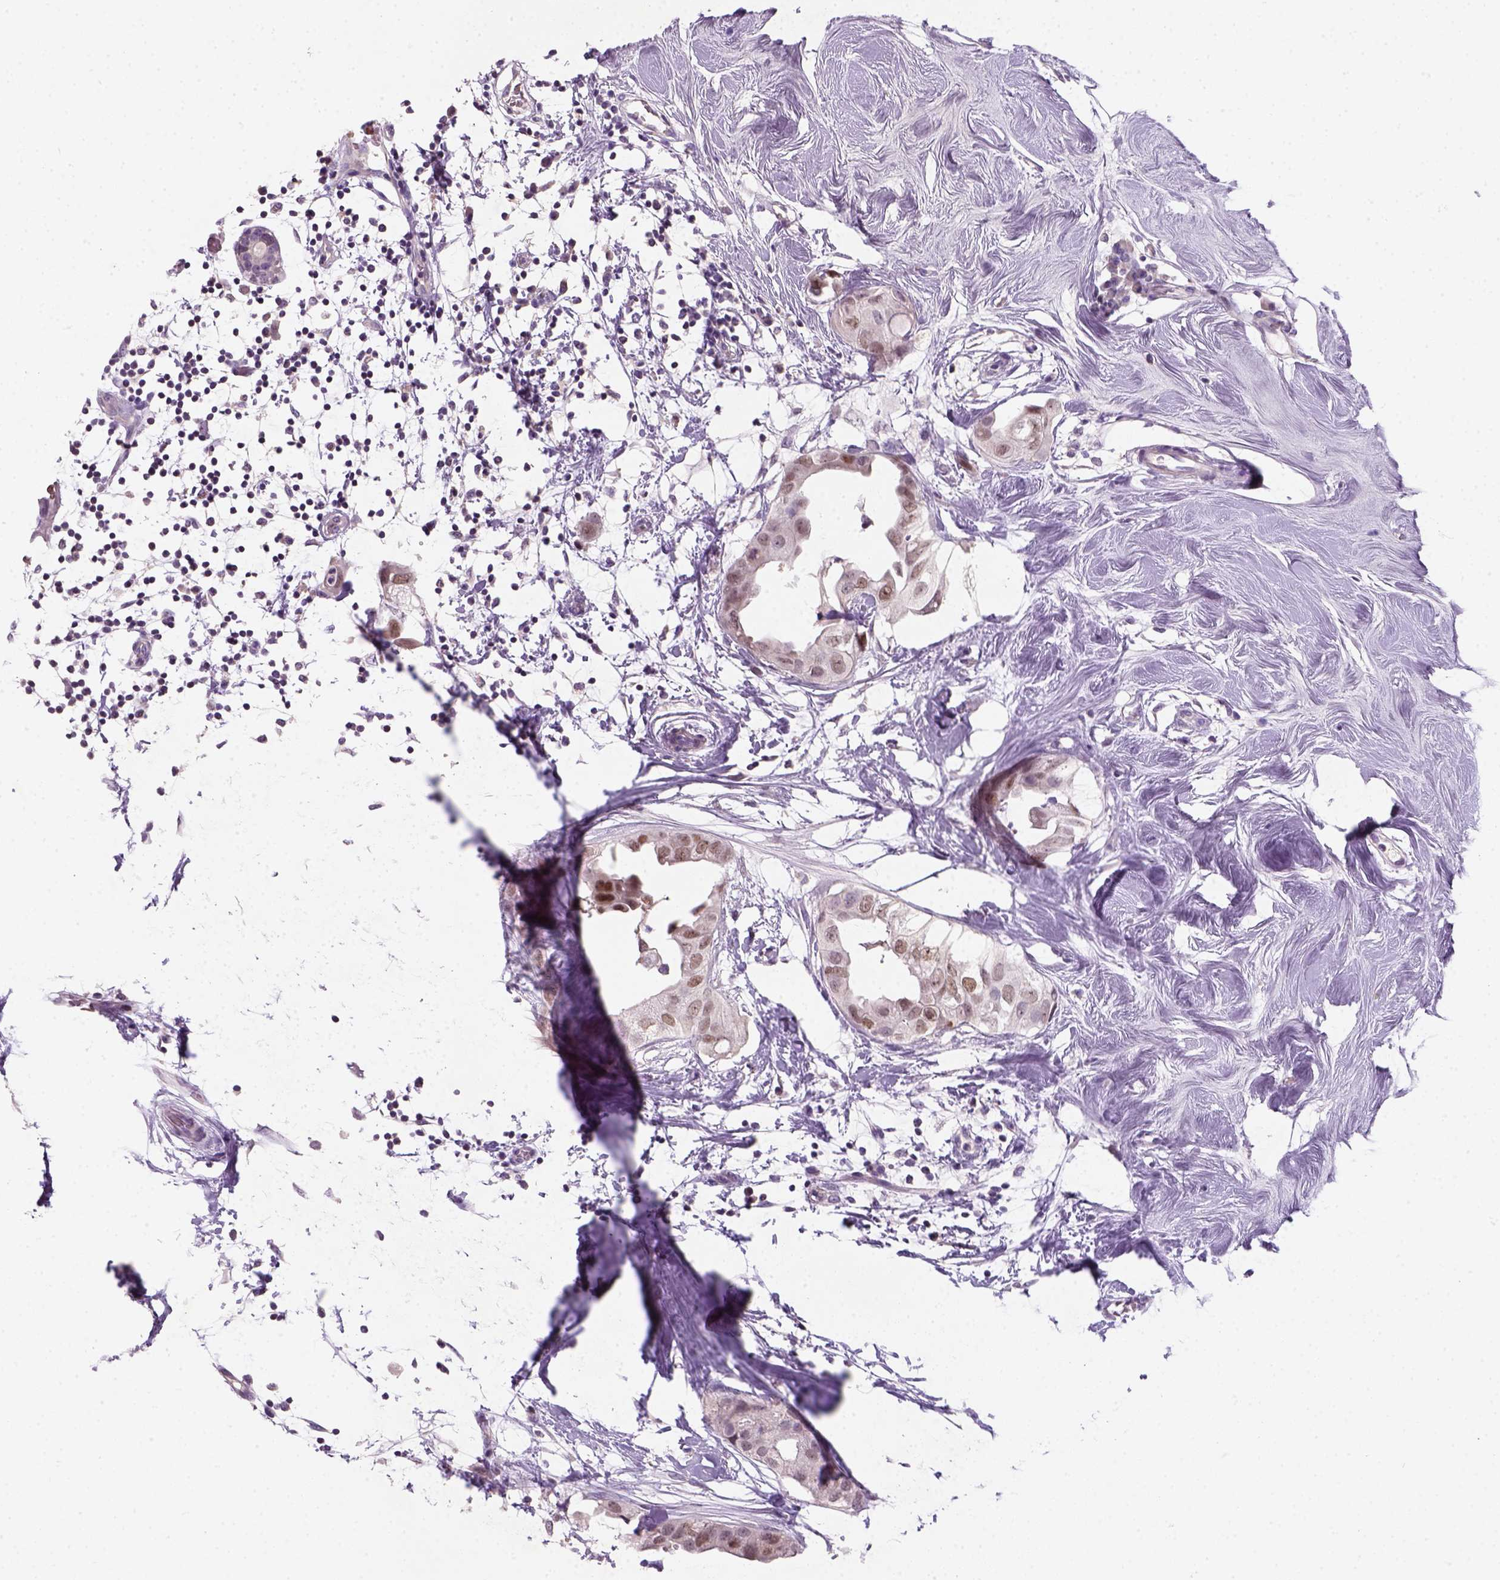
{"staining": {"intensity": "moderate", "quantity": ">75%", "location": "nuclear"}, "tissue": "breast cancer", "cell_type": "Tumor cells", "image_type": "cancer", "snomed": [{"axis": "morphology", "description": "Normal tissue, NOS"}, {"axis": "morphology", "description": "Duct carcinoma"}, {"axis": "topography", "description": "Breast"}], "caption": "The immunohistochemical stain highlights moderate nuclear staining in tumor cells of invasive ductal carcinoma (breast) tissue.", "gene": "ZMAT4", "patient": {"sex": "female", "age": 40}}